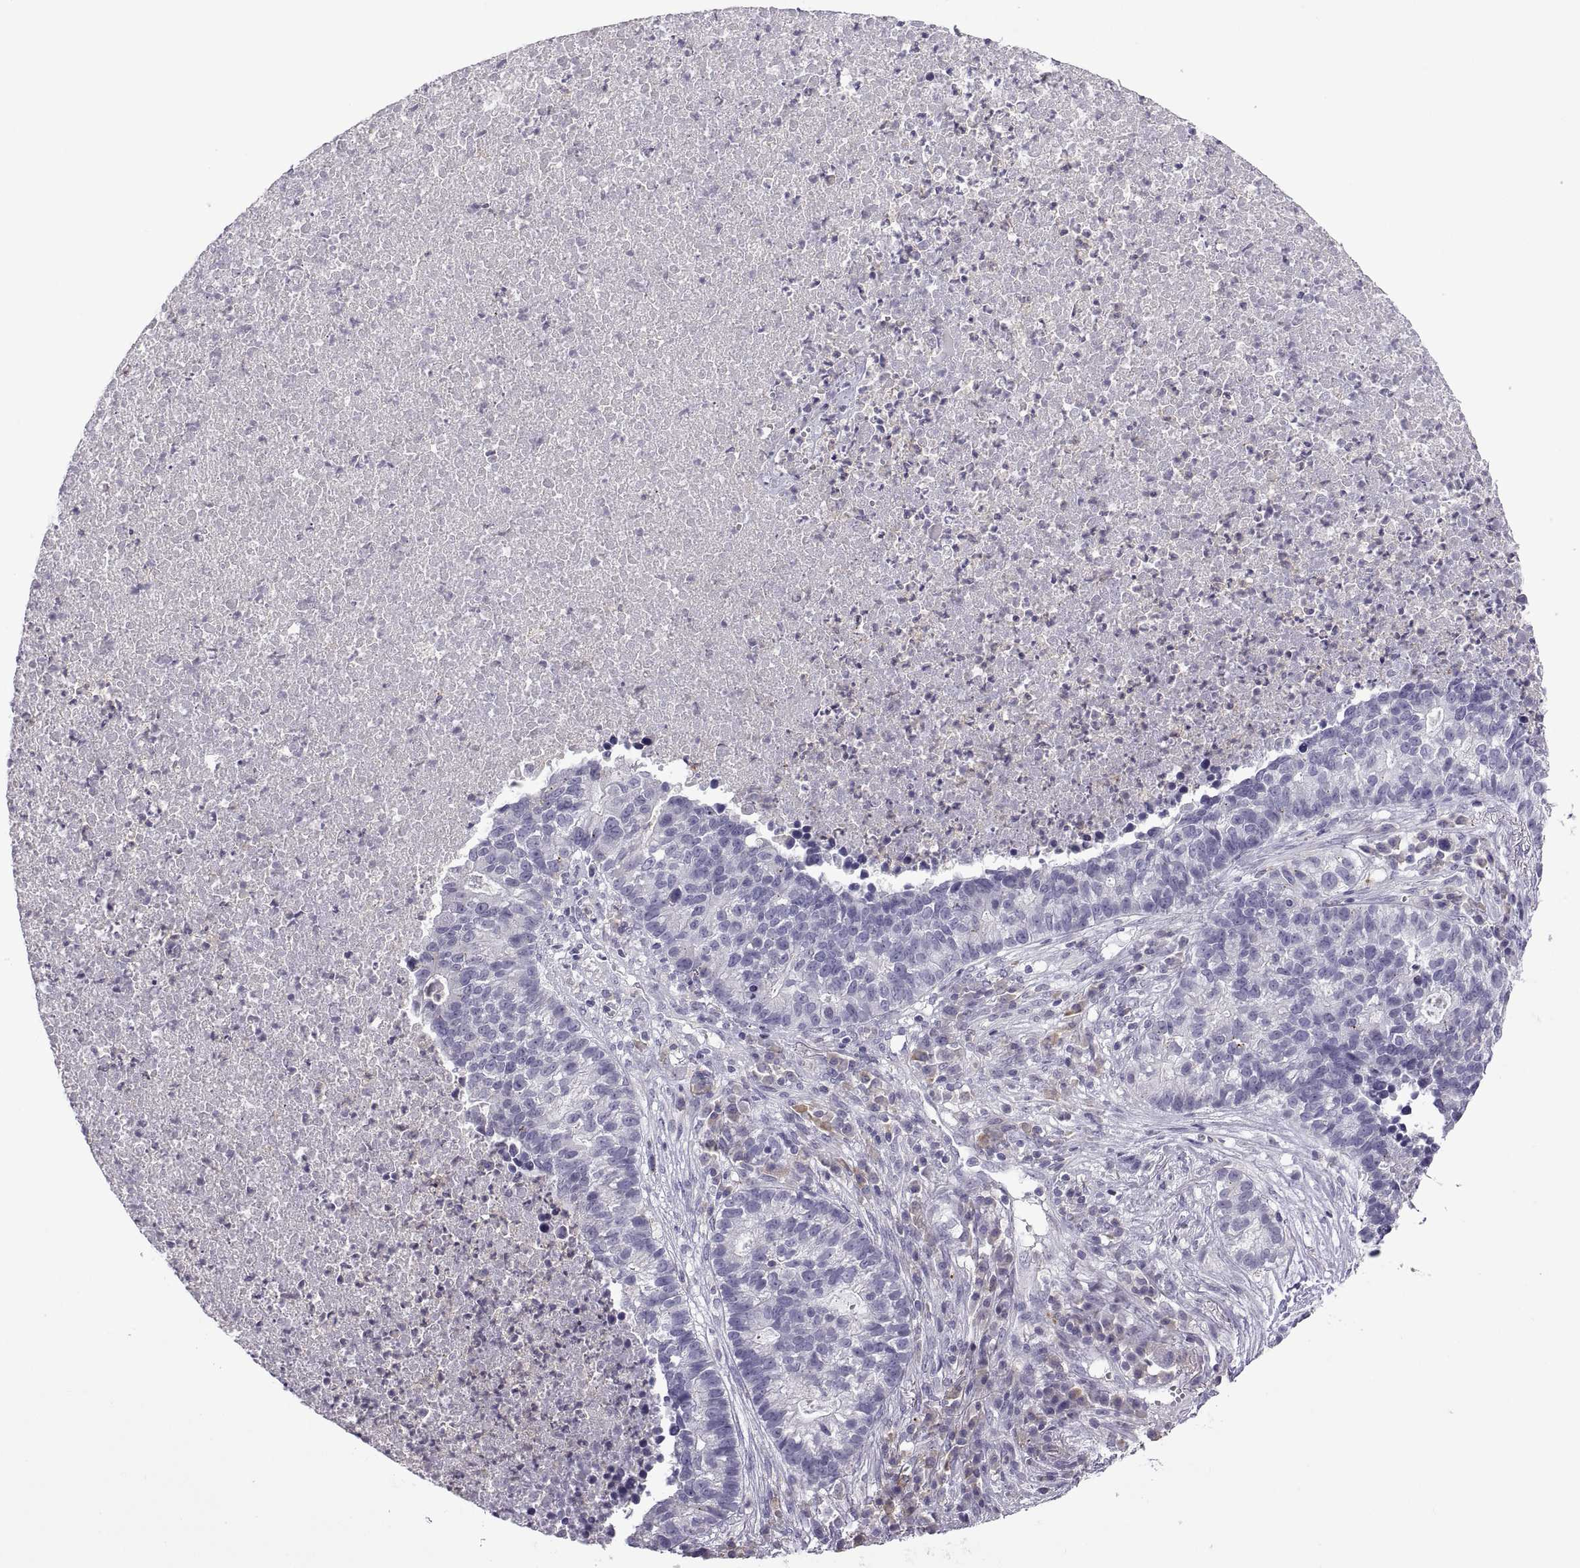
{"staining": {"intensity": "negative", "quantity": "none", "location": "none"}, "tissue": "lung cancer", "cell_type": "Tumor cells", "image_type": "cancer", "snomed": [{"axis": "morphology", "description": "Adenocarcinoma, NOS"}, {"axis": "topography", "description": "Lung"}], "caption": "Immunohistochemical staining of lung cancer demonstrates no significant positivity in tumor cells.", "gene": "RGS19", "patient": {"sex": "male", "age": 57}}